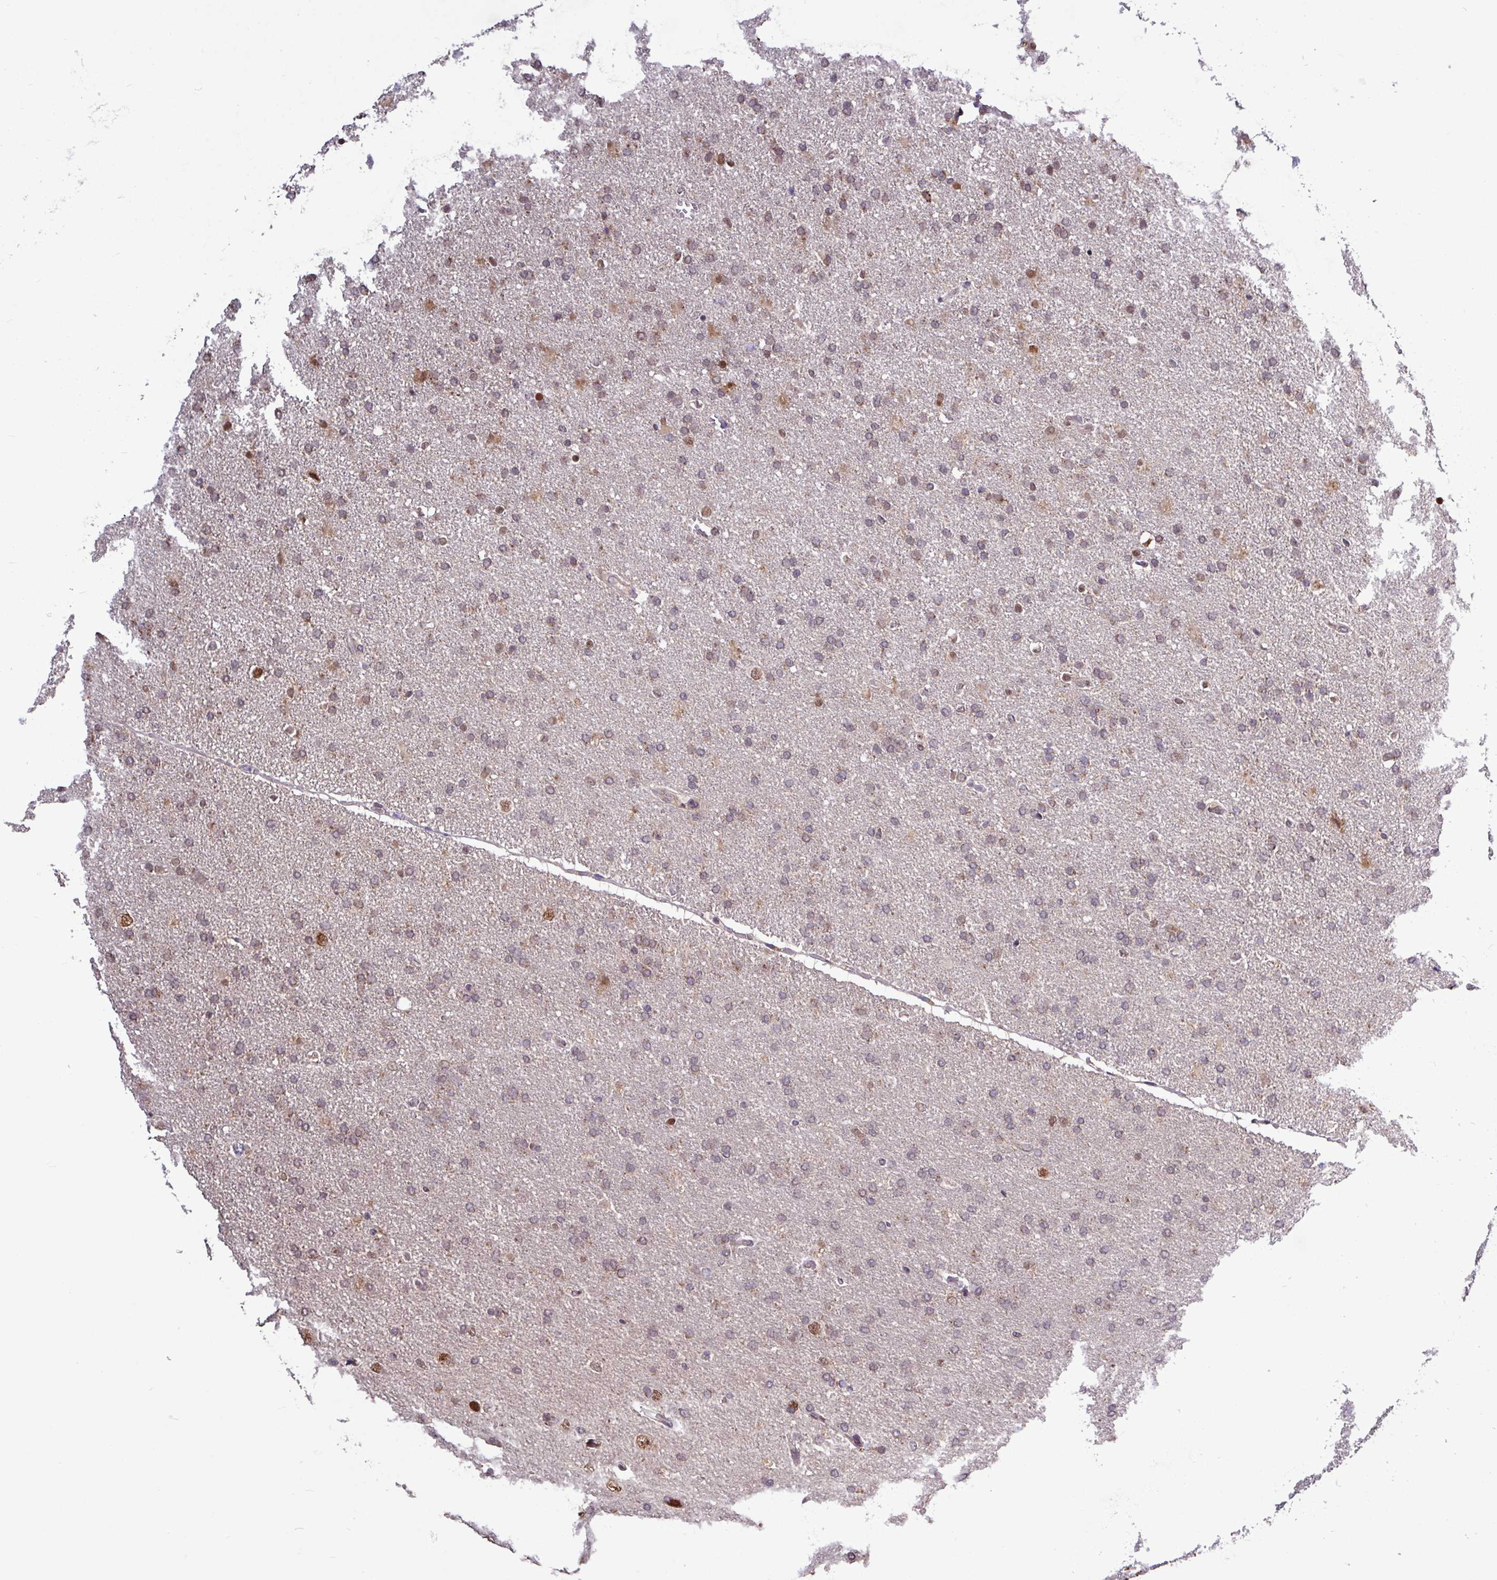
{"staining": {"intensity": "weak", "quantity": "25%-75%", "location": "cytoplasmic/membranous,nuclear"}, "tissue": "glioma", "cell_type": "Tumor cells", "image_type": "cancer", "snomed": [{"axis": "morphology", "description": "Glioma, malignant, High grade"}, {"axis": "topography", "description": "Brain"}], "caption": "Immunohistochemical staining of glioma displays low levels of weak cytoplasmic/membranous and nuclear protein staining in about 25%-75% of tumor cells.", "gene": "SKIC2", "patient": {"sex": "male", "age": 72}}